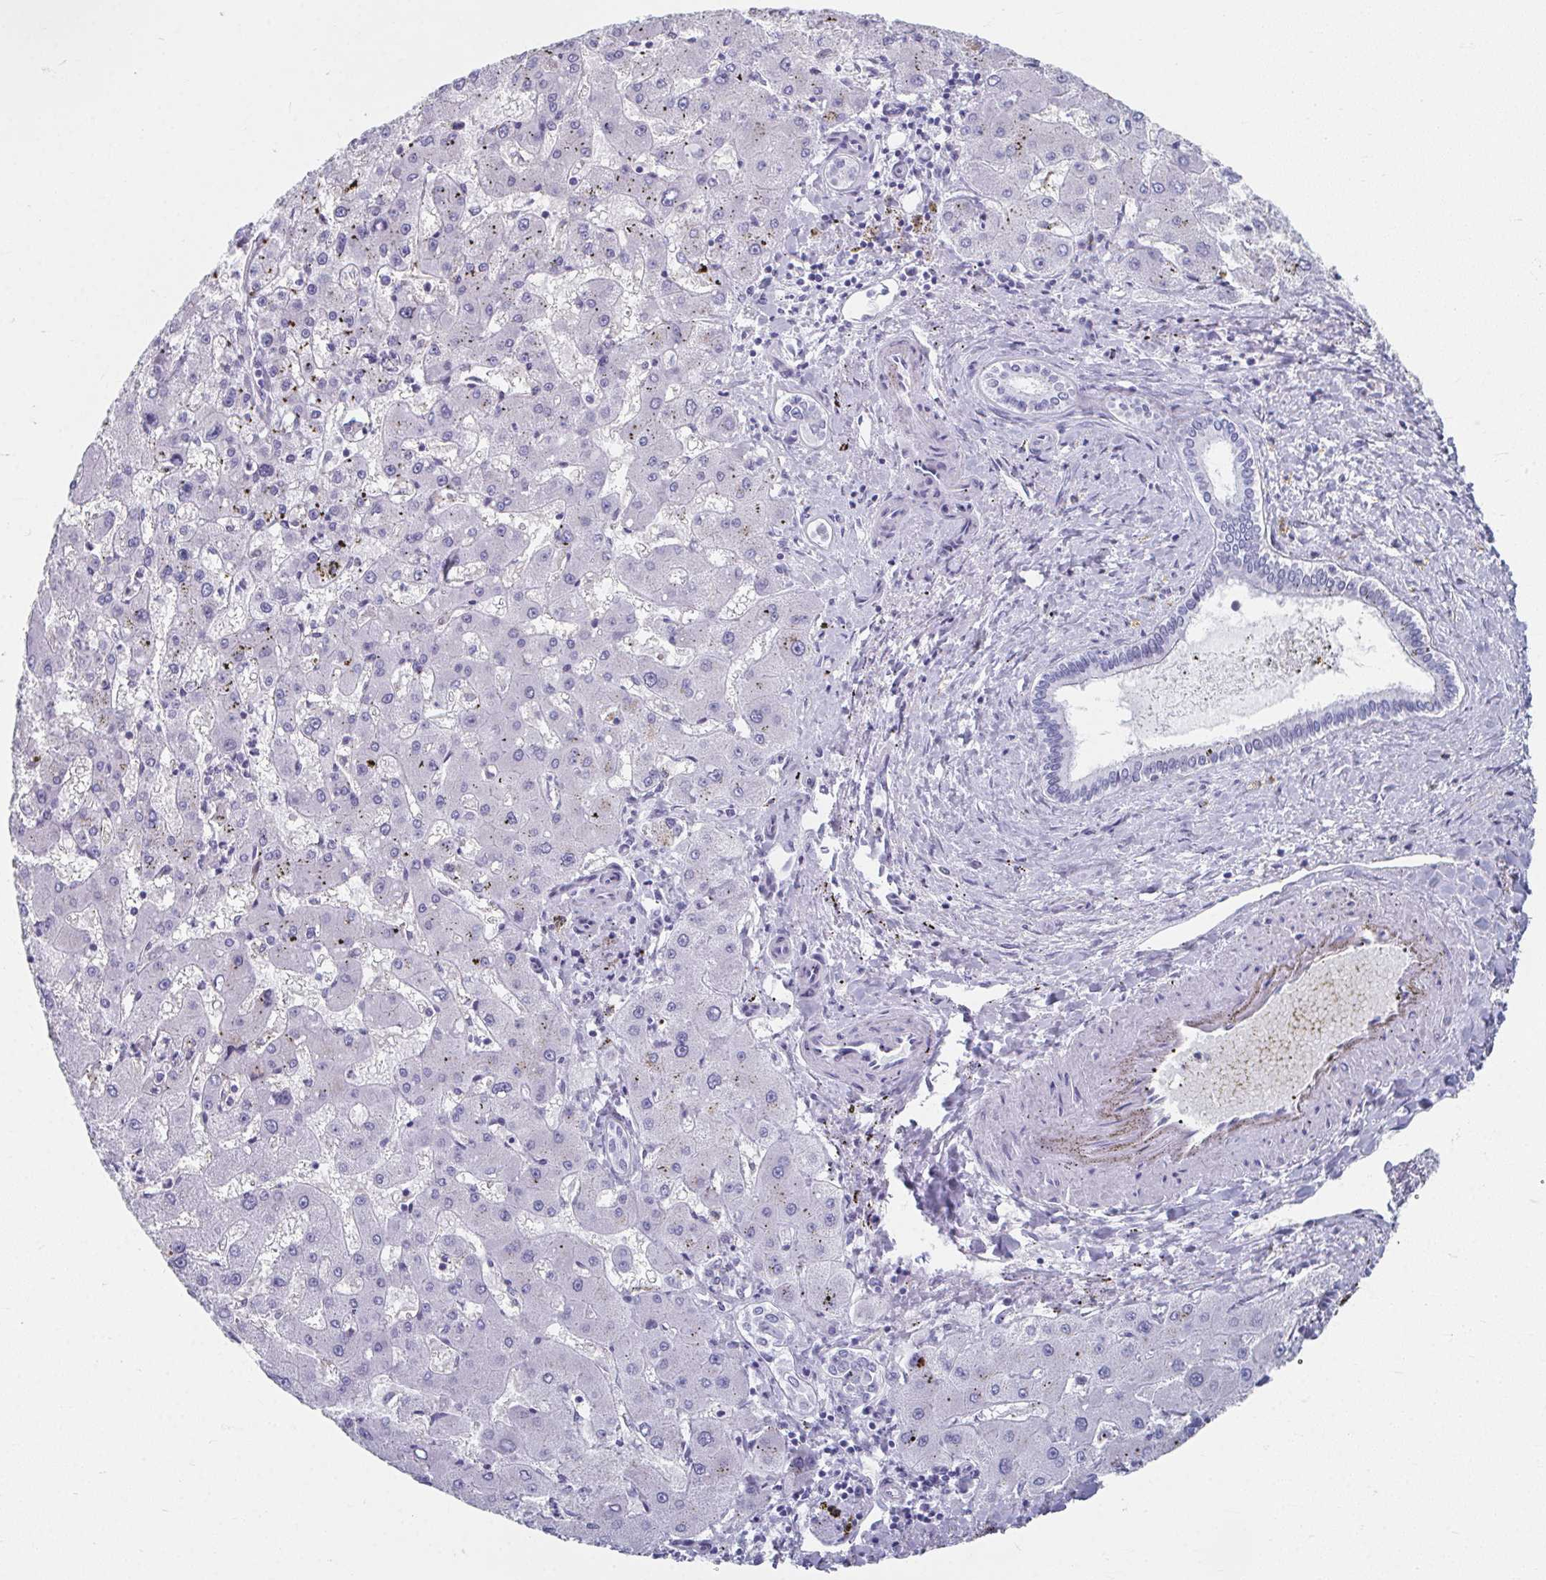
{"staining": {"intensity": "negative", "quantity": "none", "location": "none"}, "tissue": "liver cancer", "cell_type": "Tumor cells", "image_type": "cancer", "snomed": [{"axis": "morphology", "description": "Carcinoma, Hepatocellular, NOS"}, {"axis": "topography", "description": "Liver"}], "caption": "A photomicrograph of human liver cancer (hepatocellular carcinoma) is negative for staining in tumor cells.", "gene": "GHRL", "patient": {"sex": "male", "age": 67}}